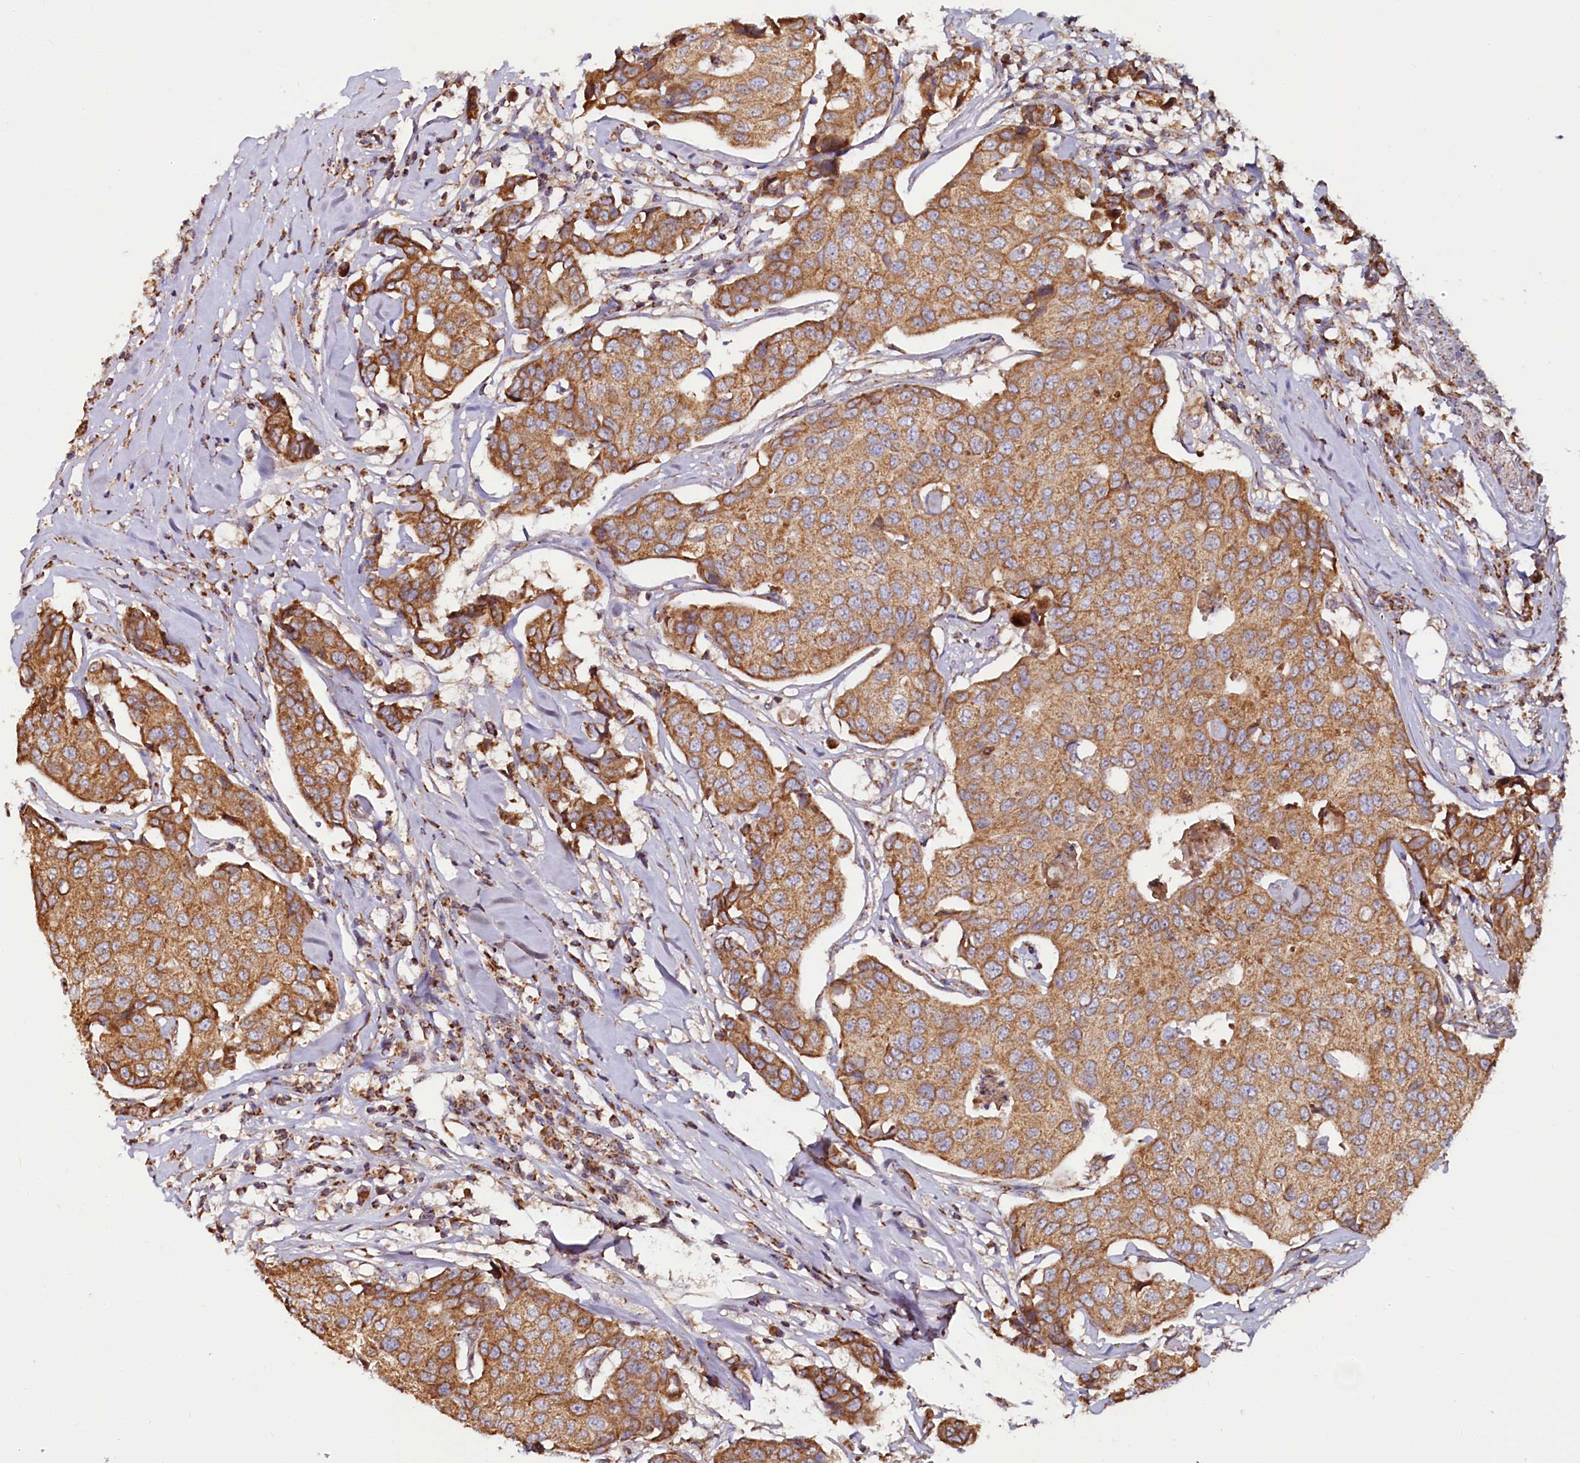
{"staining": {"intensity": "moderate", "quantity": ">75%", "location": "cytoplasmic/membranous"}, "tissue": "breast cancer", "cell_type": "Tumor cells", "image_type": "cancer", "snomed": [{"axis": "morphology", "description": "Duct carcinoma"}, {"axis": "topography", "description": "Breast"}], "caption": "Breast intraductal carcinoma tissue reveals moderate cytoplasmic/membranous expression in about >75% of tumor cells The protein is stained brown, and the nuclei are stained in blue (DAB (3,3'-diaminobenzidine) IHC with brightfield microscopy, high magnification).", "gene": "NUDT15", "patient": {"sex": "female", "age": 80}}